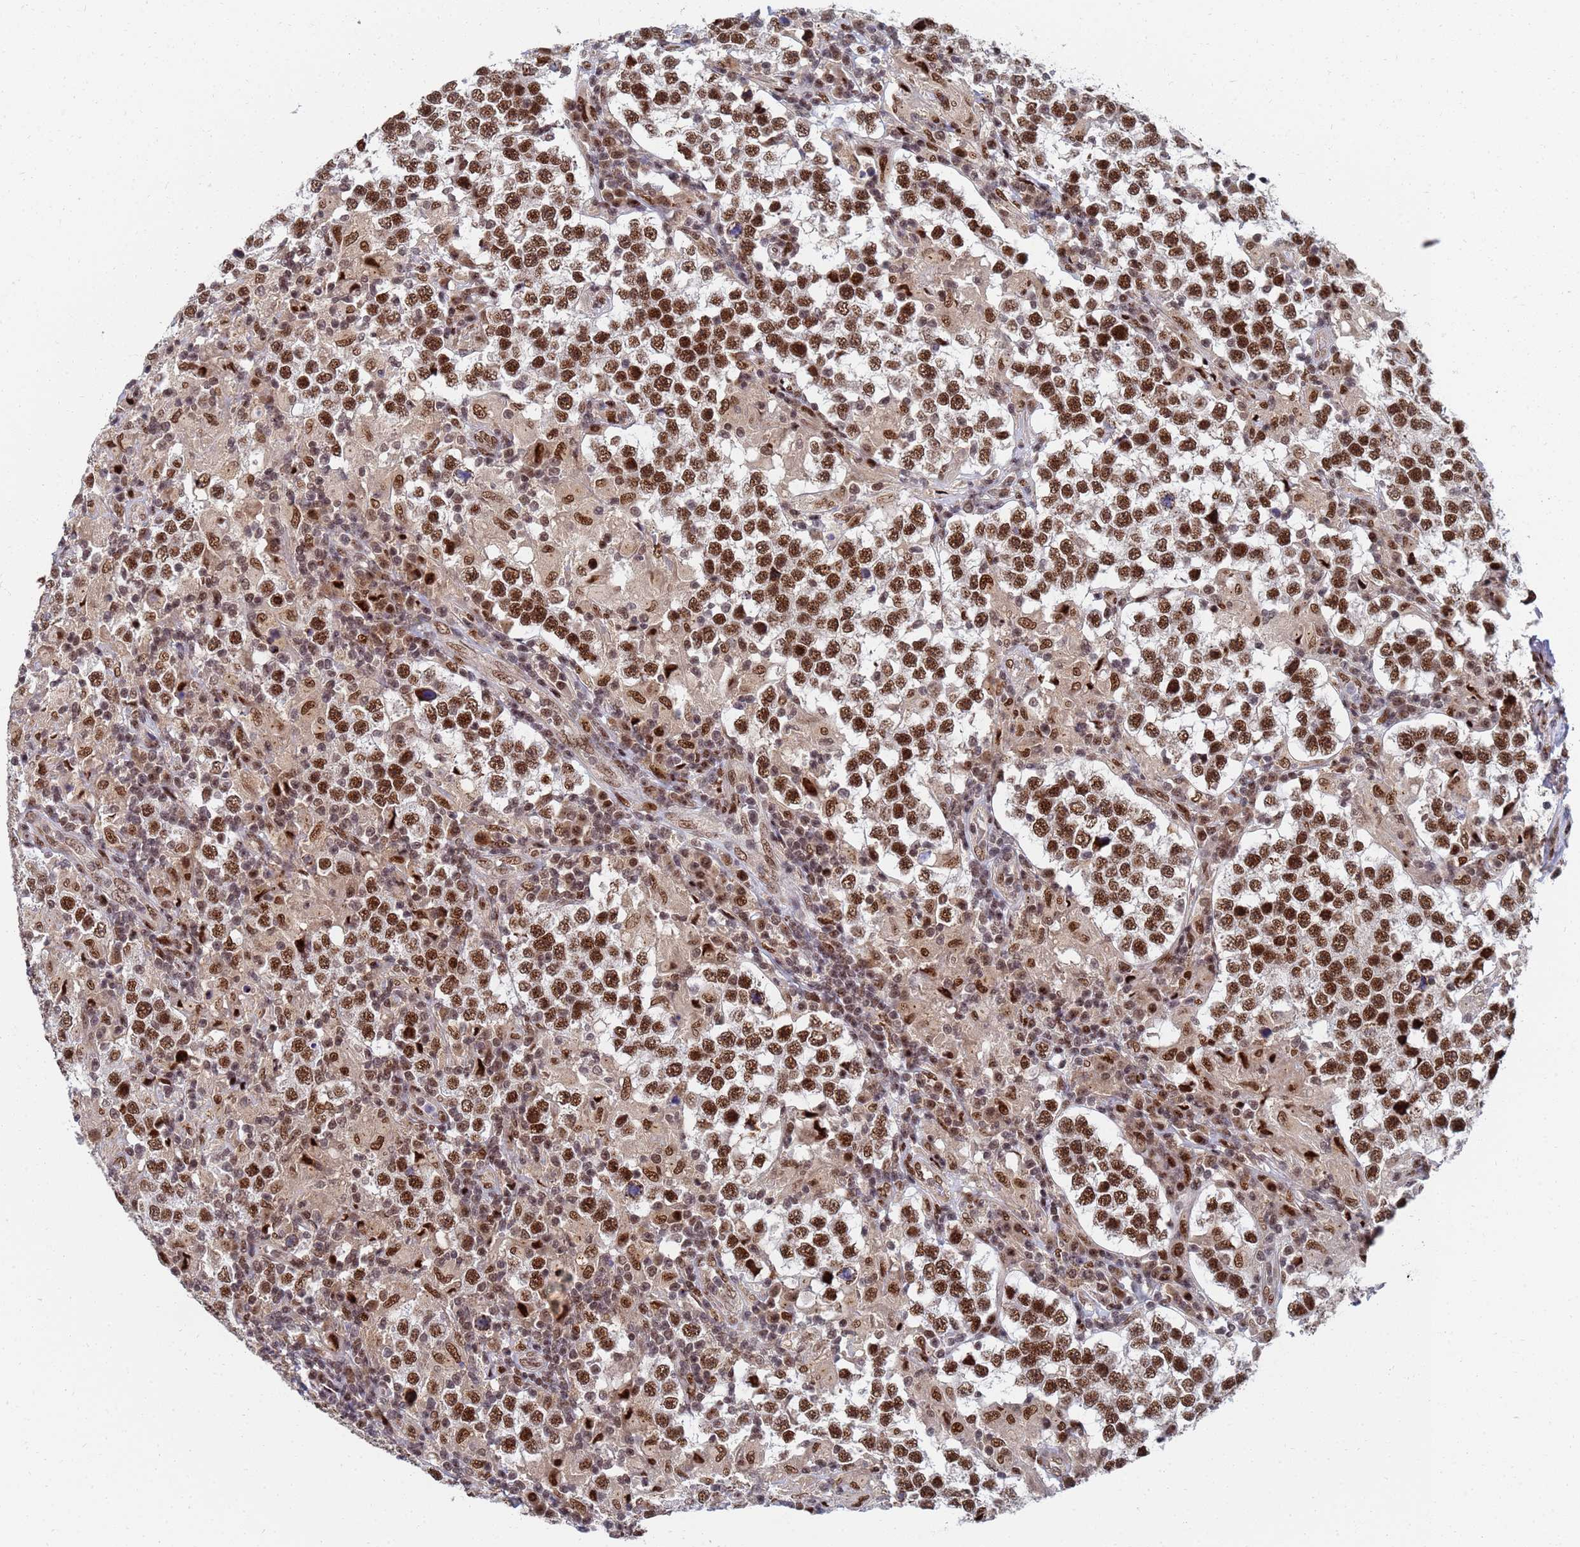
{"staining": {"intensity": "strong", "quantity": ">75%", "location": "nuclear"}, "tissue": "testis cancer", "cell_type": "Tumor cells", "image_type": "cancer", "snomed": [{"axis": "morphology", "description": "Seminoma, NOS"}, {"axis": "morphology", "description": "Carcinoma, Embryonal, NOS"}, {"axis": "topography", "description": "Testis"}], "caption": "Testis cancer stained for a protein shows strong nuclear positivity in tumor cells.", "gene": "AP5Z1", "patient": {"sex": "male", "age": 41}}